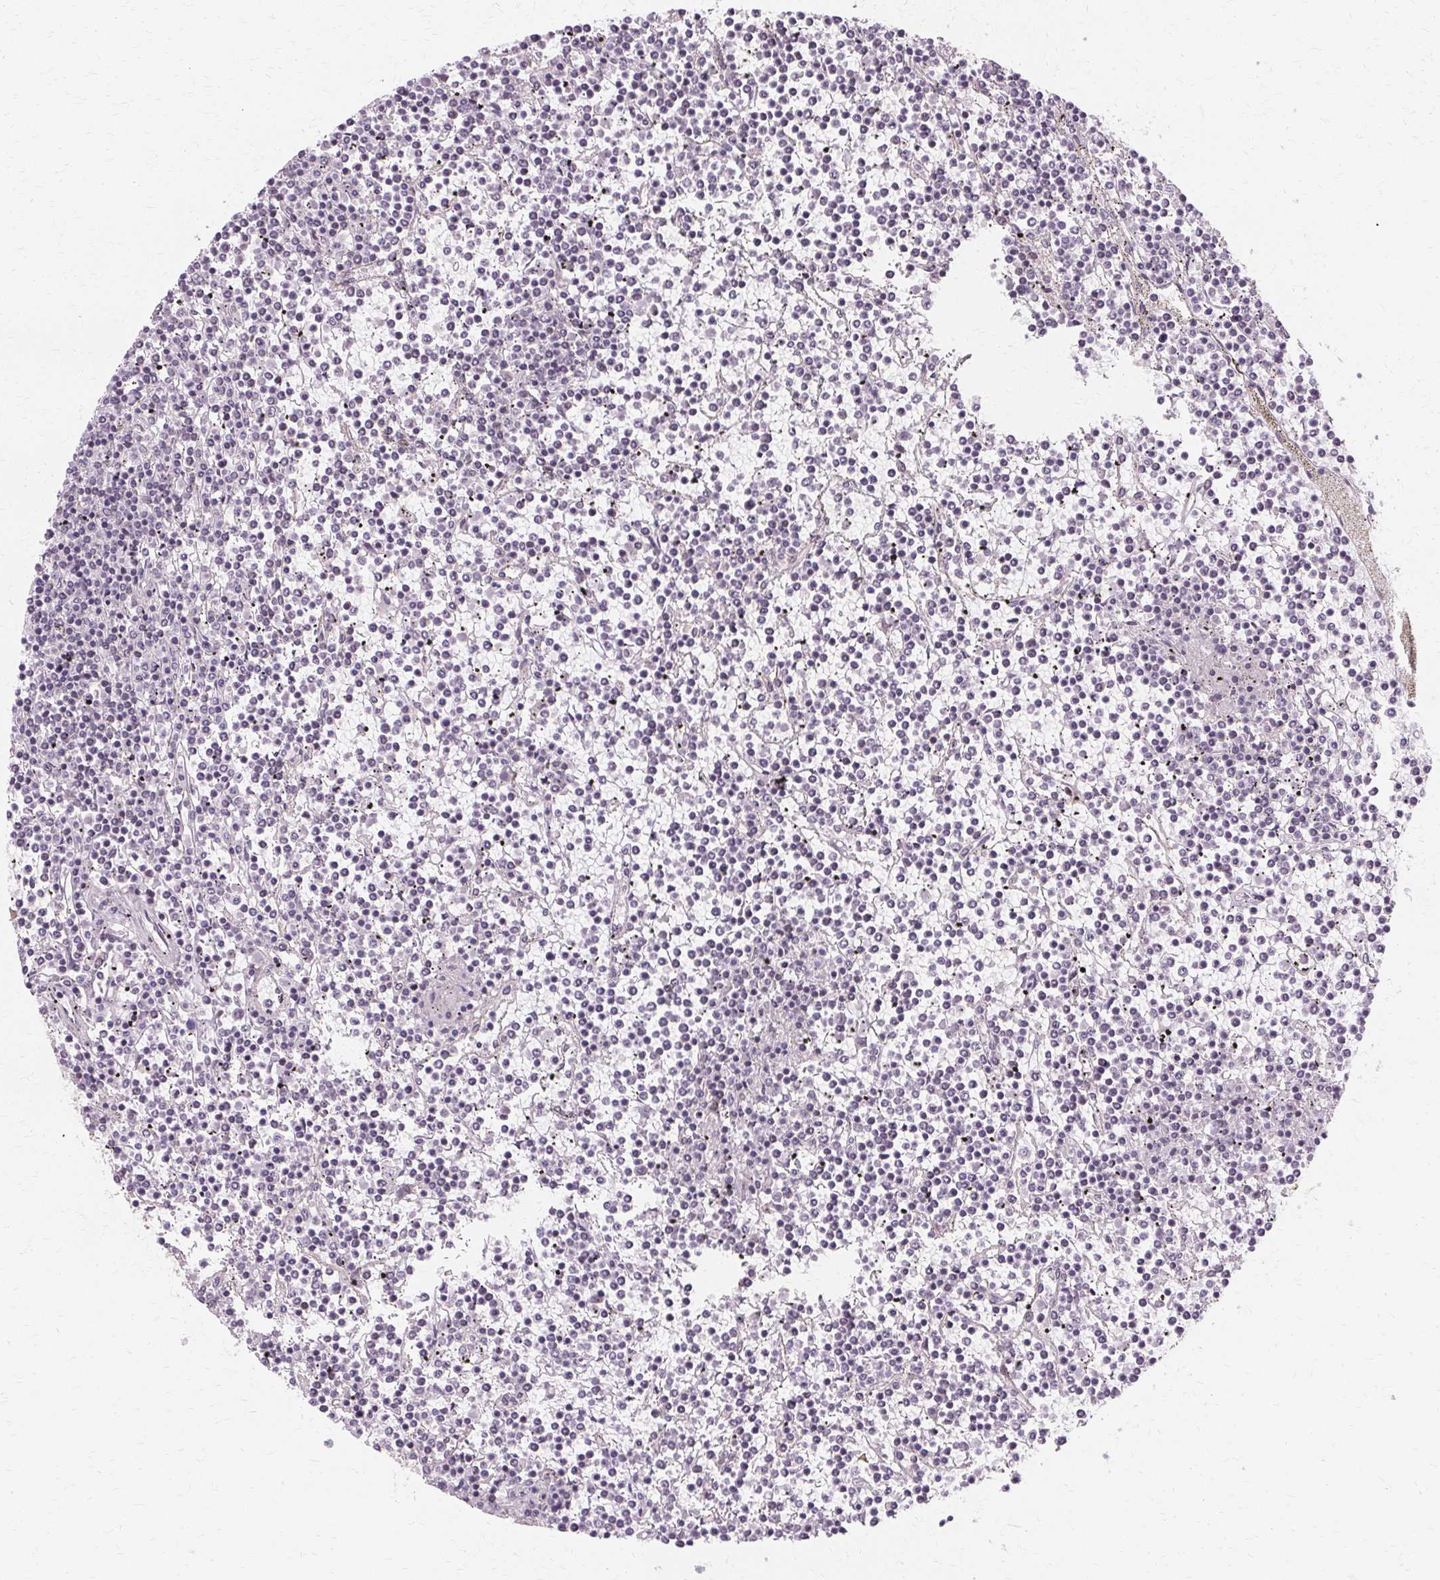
{"staining": {"intensity": "negative", "quantity": "none", "location": "none"}, "tissue": "lymphoma", "cell_type": "Tumor cells", "image_type": "cancer", "snomed": [{"axis": "morphology", "description": "Malignant lymphoma, non-Hodgkin's type, Low grade"}, {"axis": "topography", "description": "Spleen"}], "caption": "Tumor cells show no significant protein expression in lymphoma.", "gene": "USP8", "patient": {"sex": "female", "age": 19}}